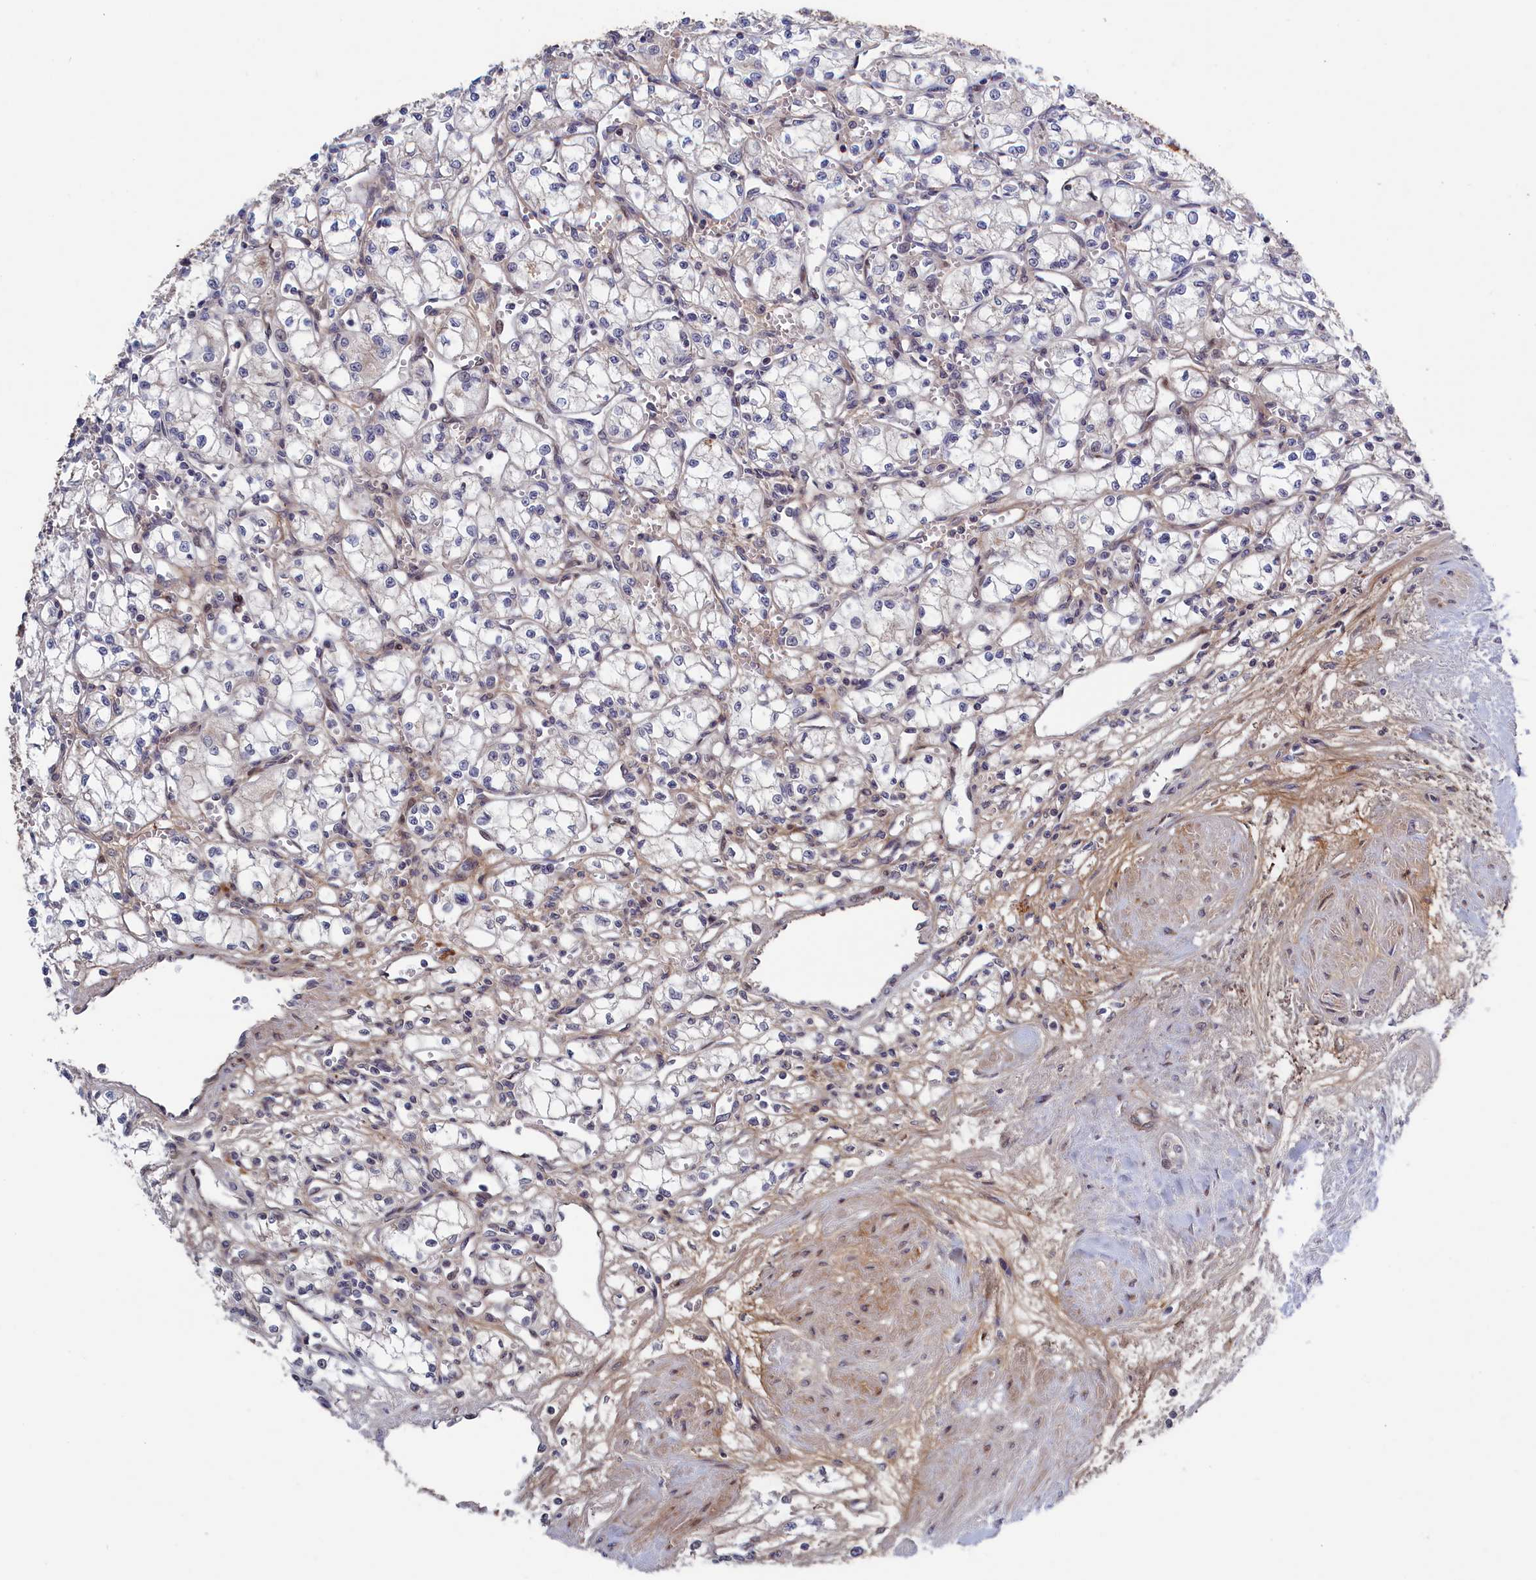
{"staining": {"intensity": "negative", "quantity": "none", "location": "none"}, "tissue": "renal cancer", "cell_type": "Tumor cells", "image_type": "cancer", "snomed": [{"axis": "morphology", "description": "Normal tissue, NOS"}, {"axis": "morphology", "description": "Adenocarcinoma, NOS"}, {"axis": "topography", "description": "Kidney"}], "caption": "An immunohistochemistry micrograph of renal adenocarcinoma is shown. There is no staining in tumor cells of renal adenocarcinoma.", "gene": "LSG1", "patient": {"sex": "male", "age": 59}}